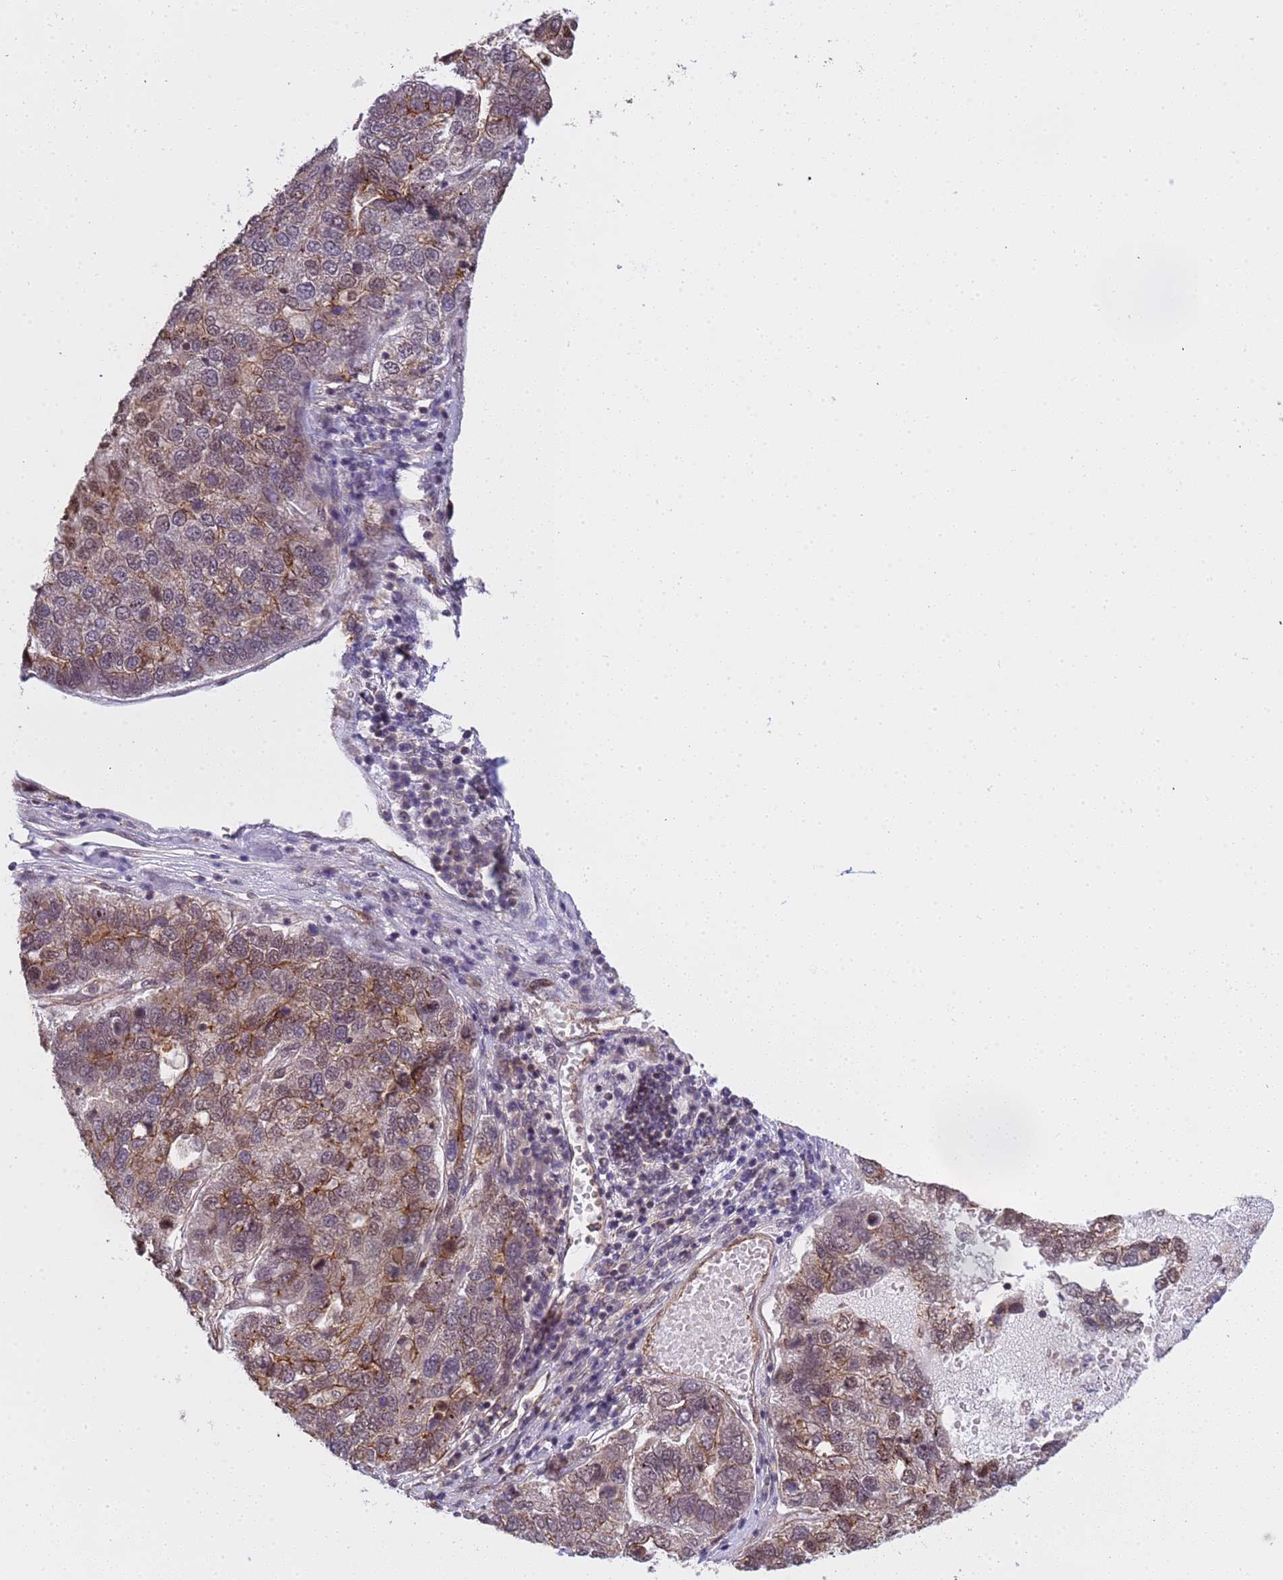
{"staining": {"intensity": "weak", "quantity": "25%-75%", "location": "cytoplasmic/membranous,nuclear"}, "tissue": "pancreatic cancer", "cell_type": "Tumor cells", "image_type": "cancer", "snomed": [{"axis": "morphology", "description": "Adenocarcinoma, NOS"}, {"axis": "topography", "description": "Pancreas"}], "caption": "This is a histology image of IHC staining of pancreatic adenocarcinoma, which shows weak staining in the cytoplasmic/membranous and nuclear of tumor cells.", "gene": "EMC2", "patient": {"sex": "female", "age": 61}}